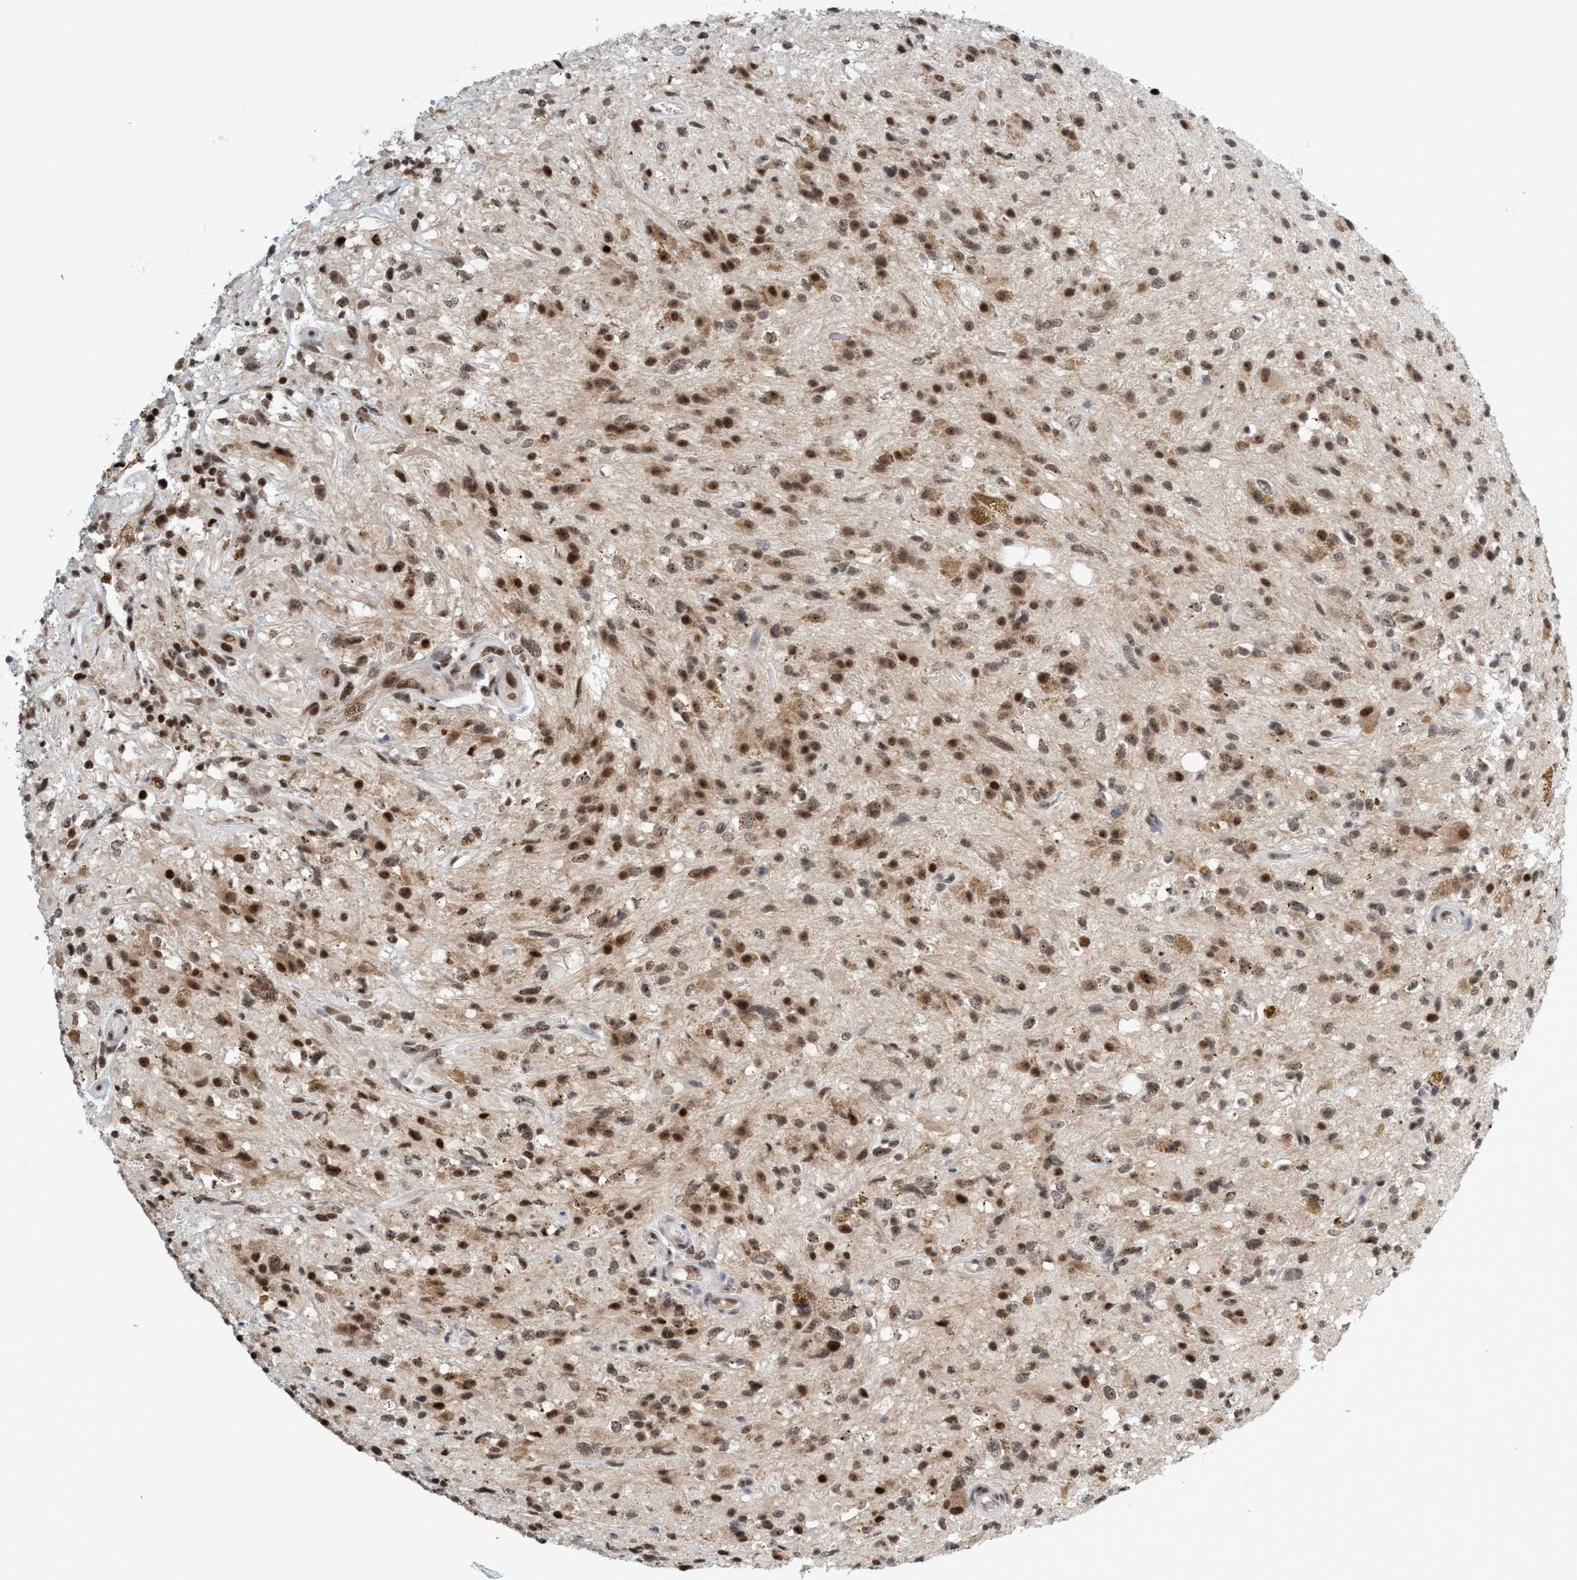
{"staining": {"intensity": "strong", "quantity": "25%-75%", "location": "nuclear"}, "tissue": "glioma", "cell_type": "Tumor cells", "image_type": "cancer", "snomed": [{"axis": "morphology", "description": "Glioma, malignant, High grade"}, {"axis": "topography", "description": "Brain"}], "caption": "Strong nuclear expression for a protein is present in approximately 25%-75% of tumor cells of malignant high-grade glioma using immunohistochemistry.", "gene": "SMCR8", "patient": {"sex": "male", "age": 33}}